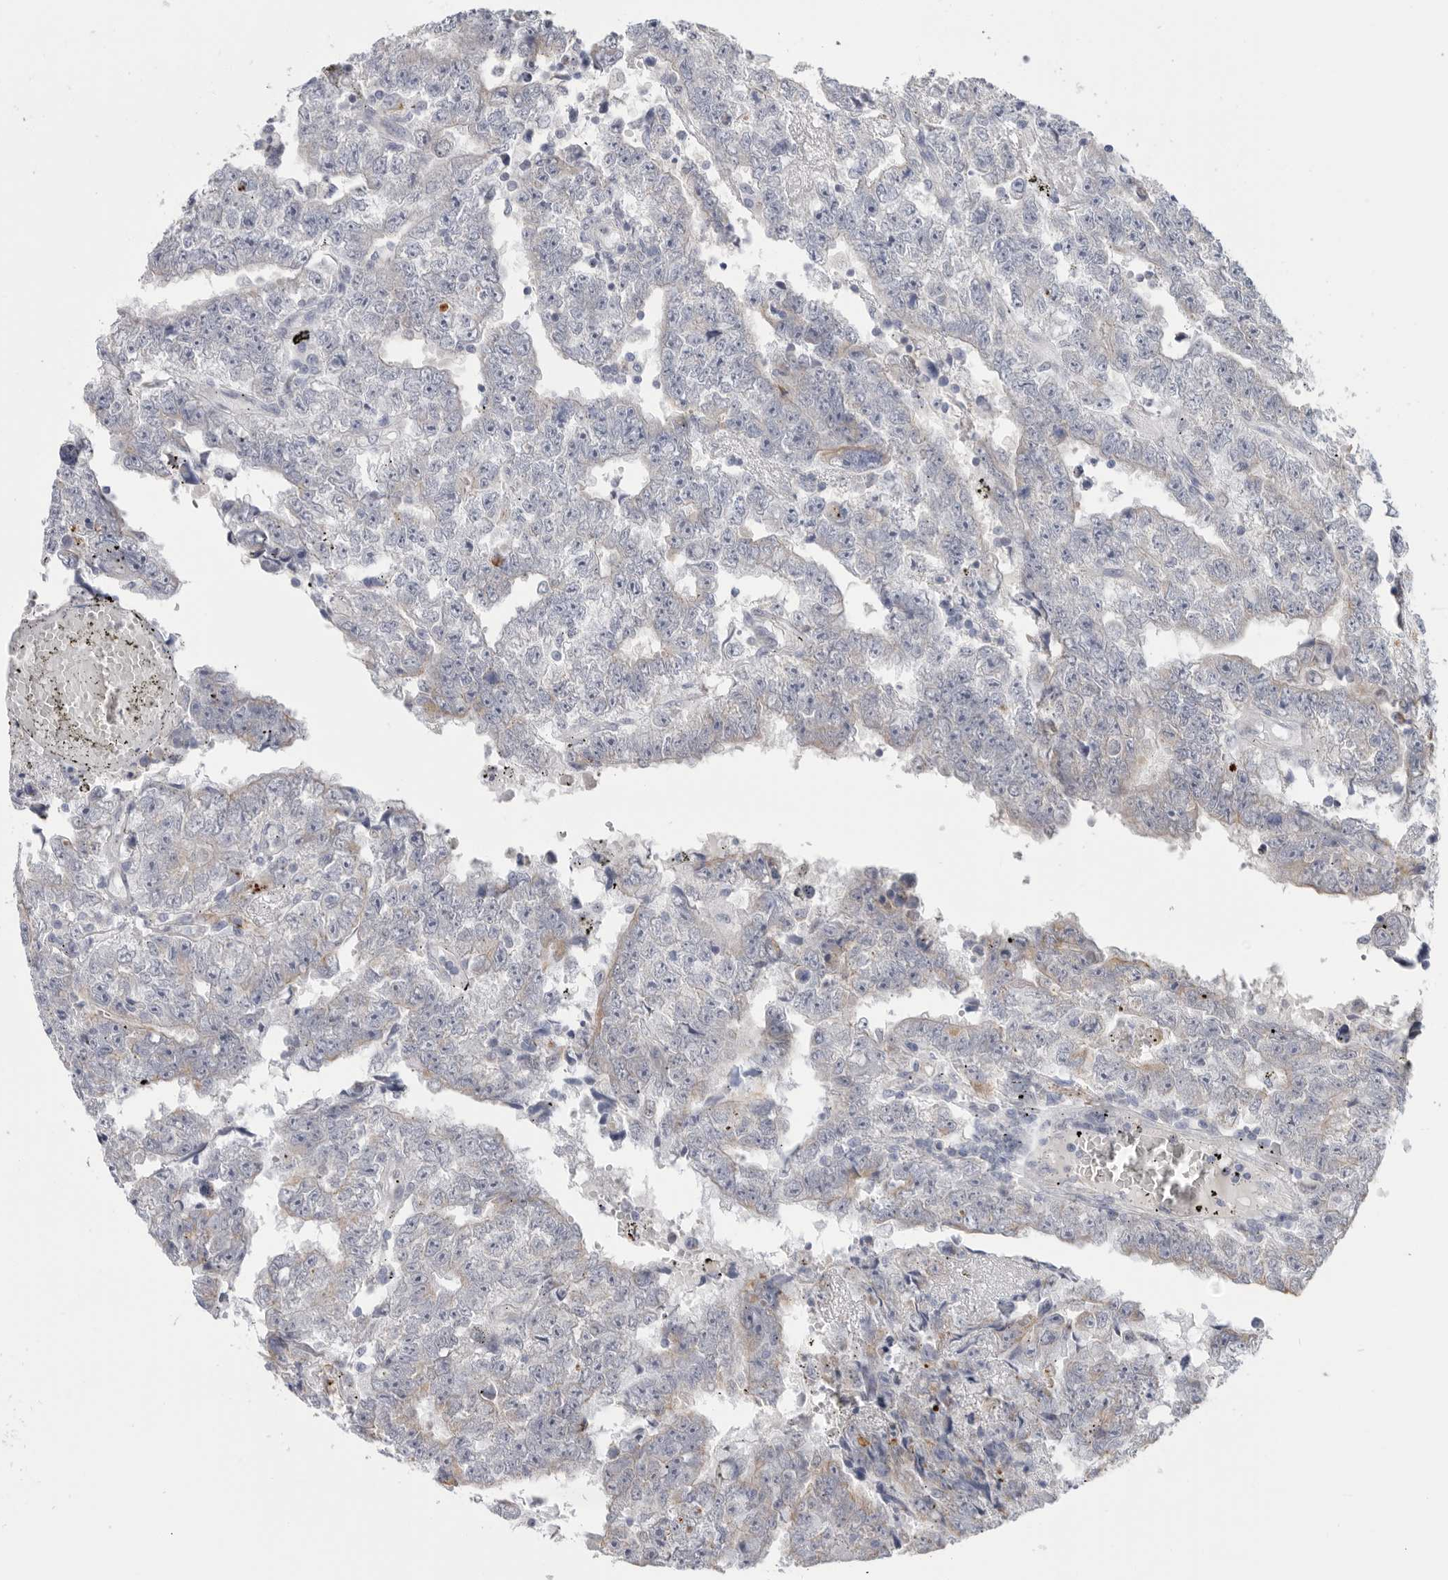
{"staining": {"intensity": "negative", "quantity": "none", "location": "none"}, "tissue": "testis cancer", "cell_type": "Tumor cells", "image_type": "cancer", "snomed": [{"axis": "morphology", "description": "Carcinoma, Embryonal, NOS"}, {"axis": "topography", "description": "Testis"}], "caption": "A high-resolution micrograph shows immunohistochemistry (IHC) staining of testis embryonal carcinoma, which exhibits no significant expression in tumor cells.", "gene": "MTFR1L", "patient": {"sex": "male", "age": 25}}